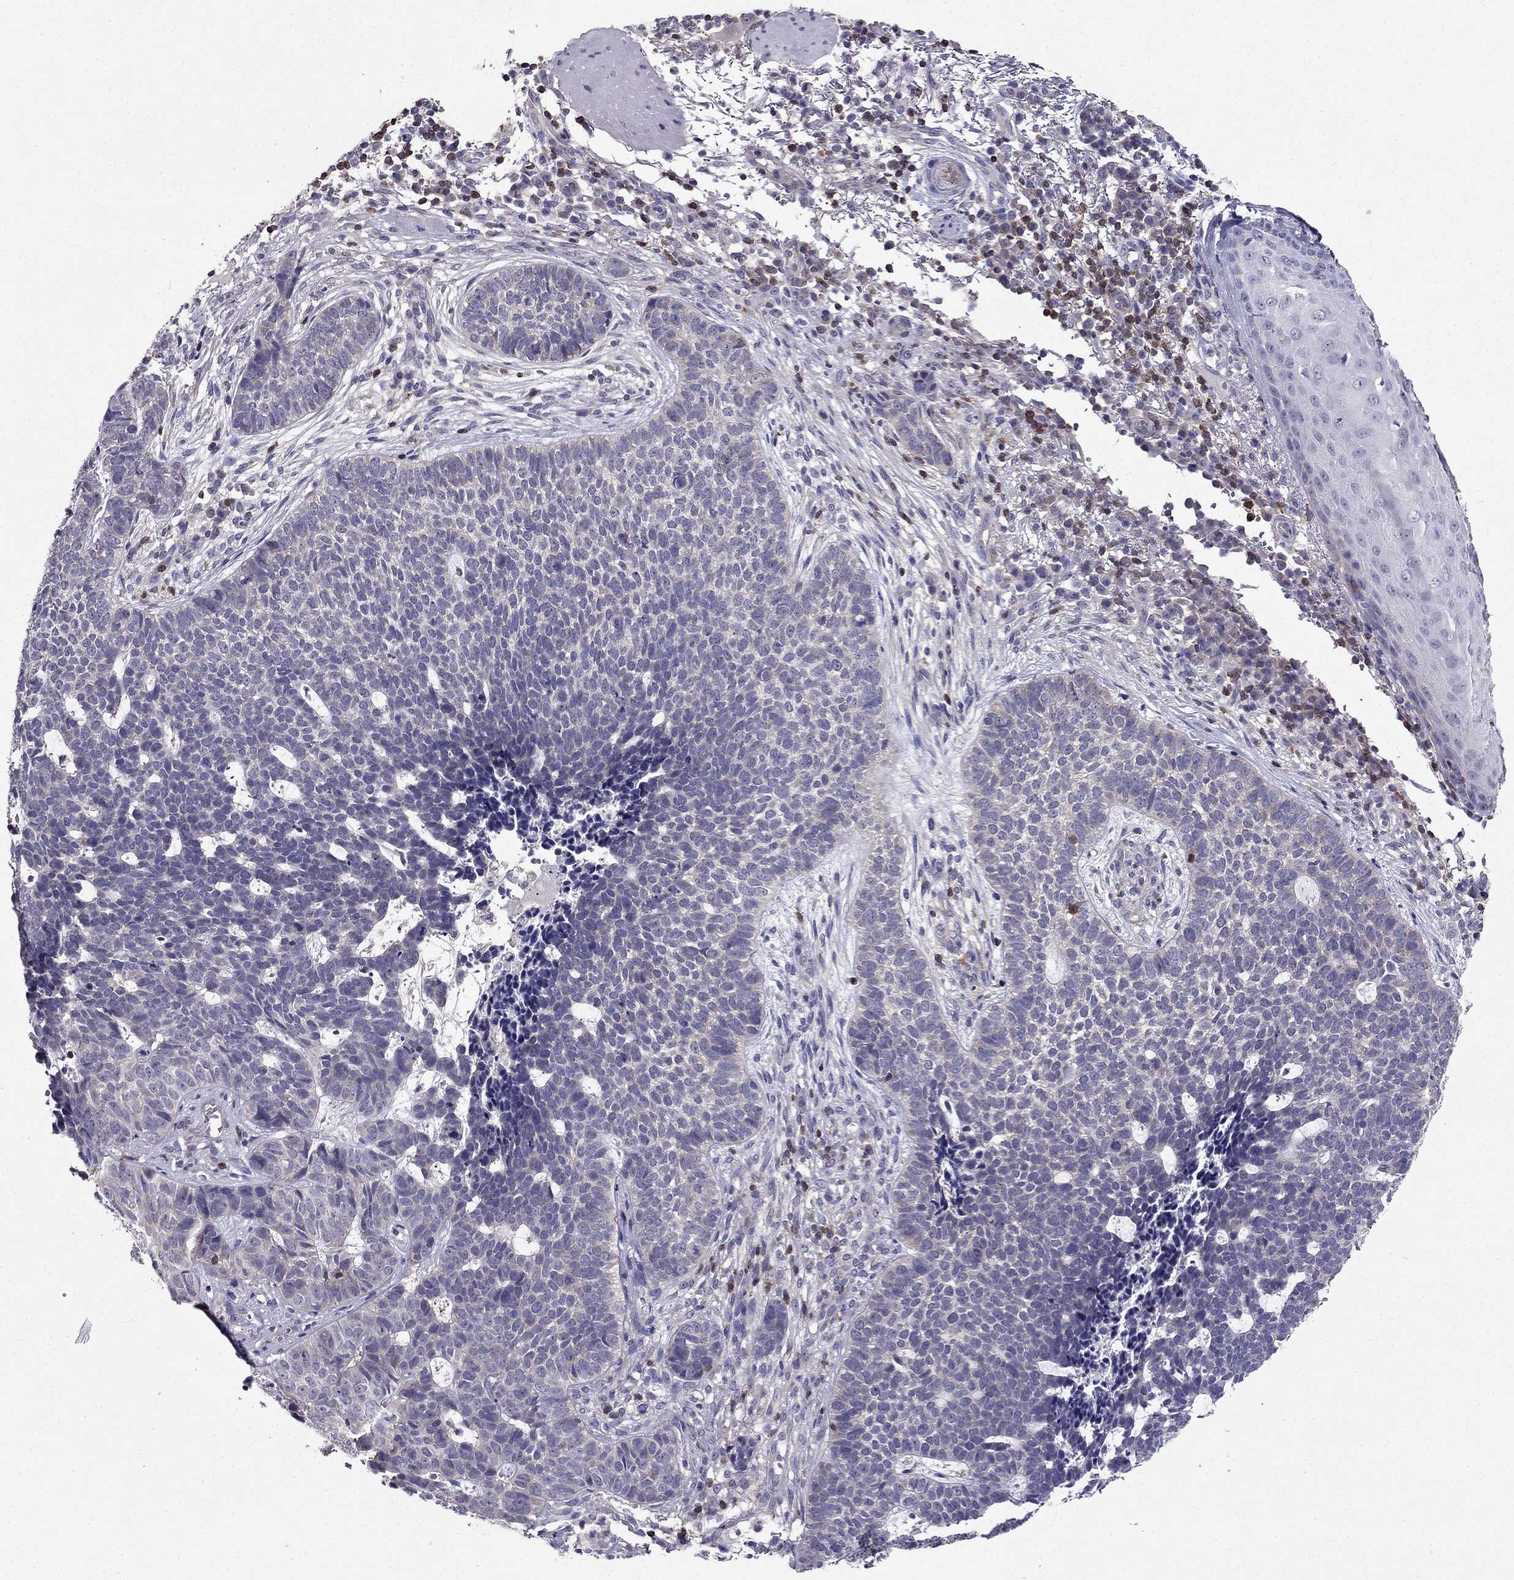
{"staining": {"intensity": "negative", "quantity": "none", "location": "none"}, "tissue": "skin cancer", "cell_type": "Tumor cells", "image_type": "cancer", "snomed": [{"axis": "morphology", "description": "Basal cell carcinoma"}, {"axis": "topography", "description": "Skin"}], "caption": "Skin cancer was stained to show a protein in brown. There is no significant positivity in tumor cells. Brightfield microscopy of immunohistochemistry (IHC) stained with DAB (3,3'-diaminobenzidine) (brown) and hematoxylin (blue), captured at high magnification.", "gene": "AAK1", "patient": {"sex": "female", "age": 69}}